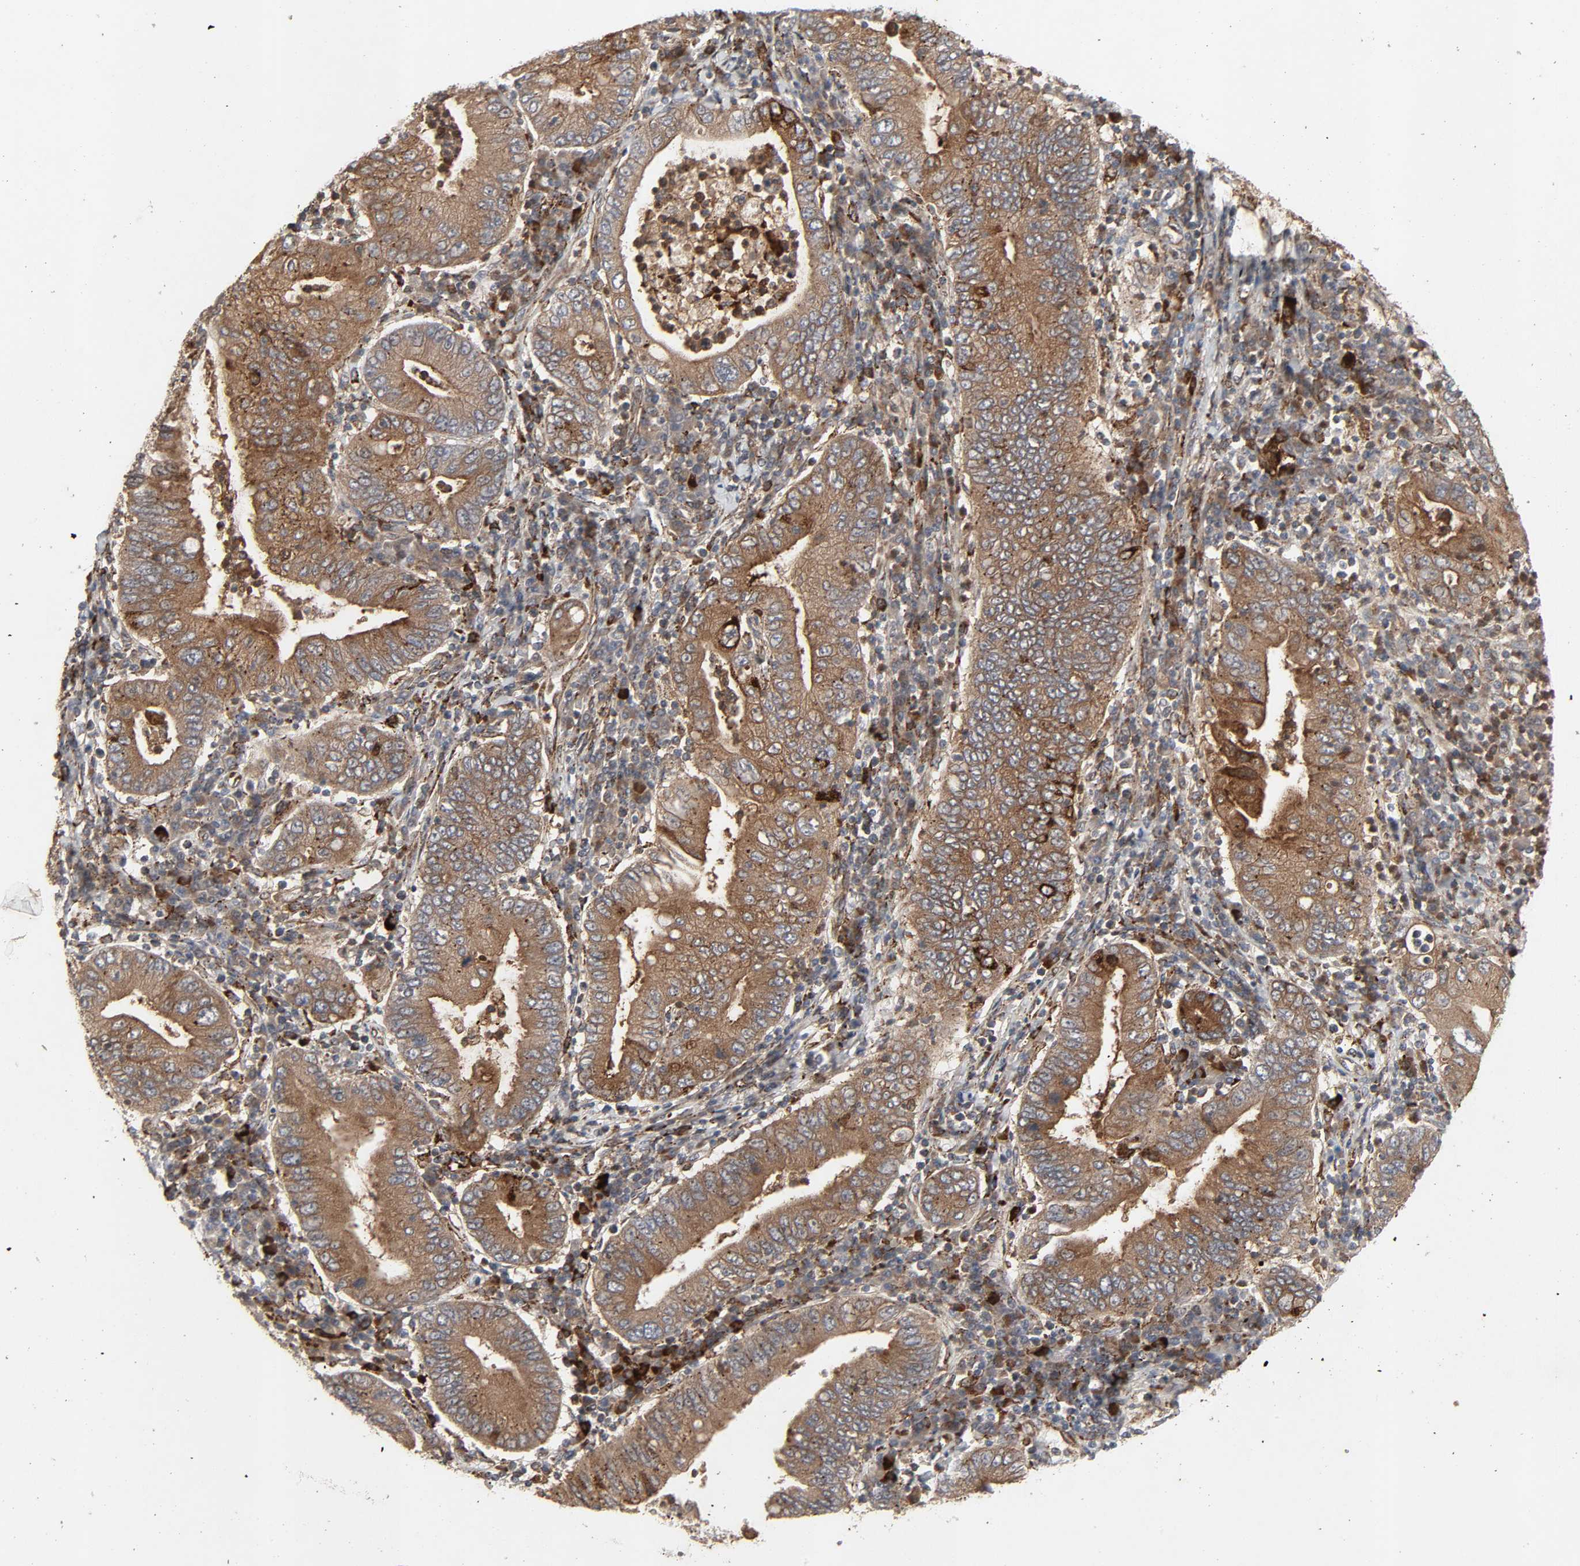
{"staining": {"intensity": "weak", "quantity": ">75%", "location": "cytoplasmic/membranous"}, "tissue": "stomach cancer", "cell_type": "Tumor cells", "image_type": "cancer", "snomed": [{"axis": "morphology", "description": "Normal tissue, NOS"}, {"axis": "morphology", "description": "Adenocarcinoma, NOS"}, {"axis": "topography", "description": "Esophagus"}, {"axis": "topography", "description": "Stomach, upper"}, {"axis": "topography", "description": "Peripheral nerve tissue"}], "caption": "Stomach adenocarcinoma tissue demonstrates weak cytoplasmic/membranous expression in about >75% of tumor cells", "gene": "ADCY4", "patient": {"sex": "male", "age": 62}}